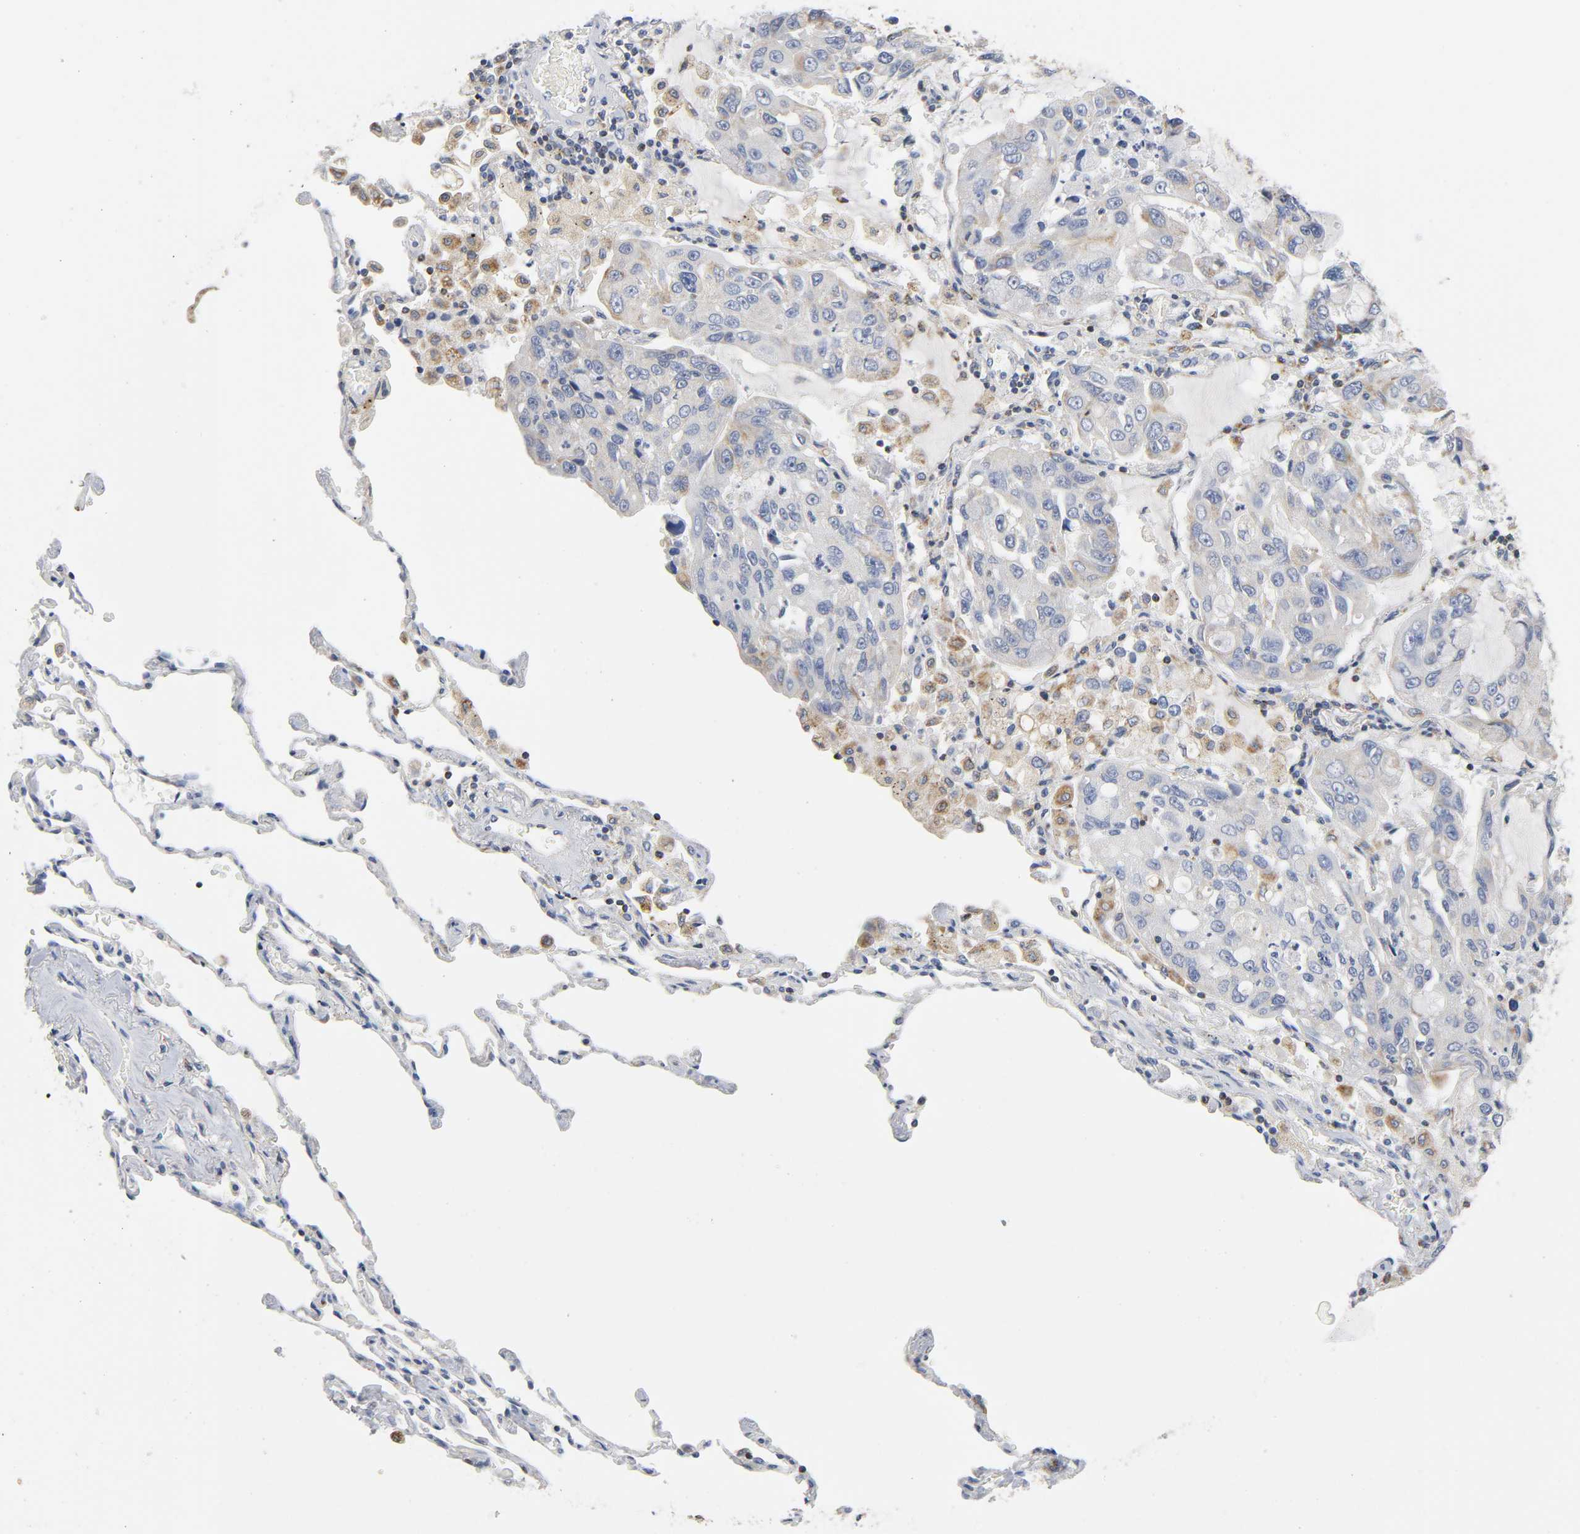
{"staining": {"intensity": "weak", "quantity": "<25%", "location": "cytoplasmic/membranous"}, "tissue": "lung cancer", "cell_type": "Tumor cells", "image_type": "cancer", "snomed": [{"axis": "morphology", "description": "Adenocarcinoma, NOS"}, {"axis": "topography", "description": "Lung"}], "caption": "This histopathology image is of lung cancer (adenocarcinoma) stained with immunohistochemistry to label a protein in brown with the nuclei are counter-stained blue. There is no staining in tumor cells.", "gene": "BAK1", "patient": {"sex": "male", "age": 64}}